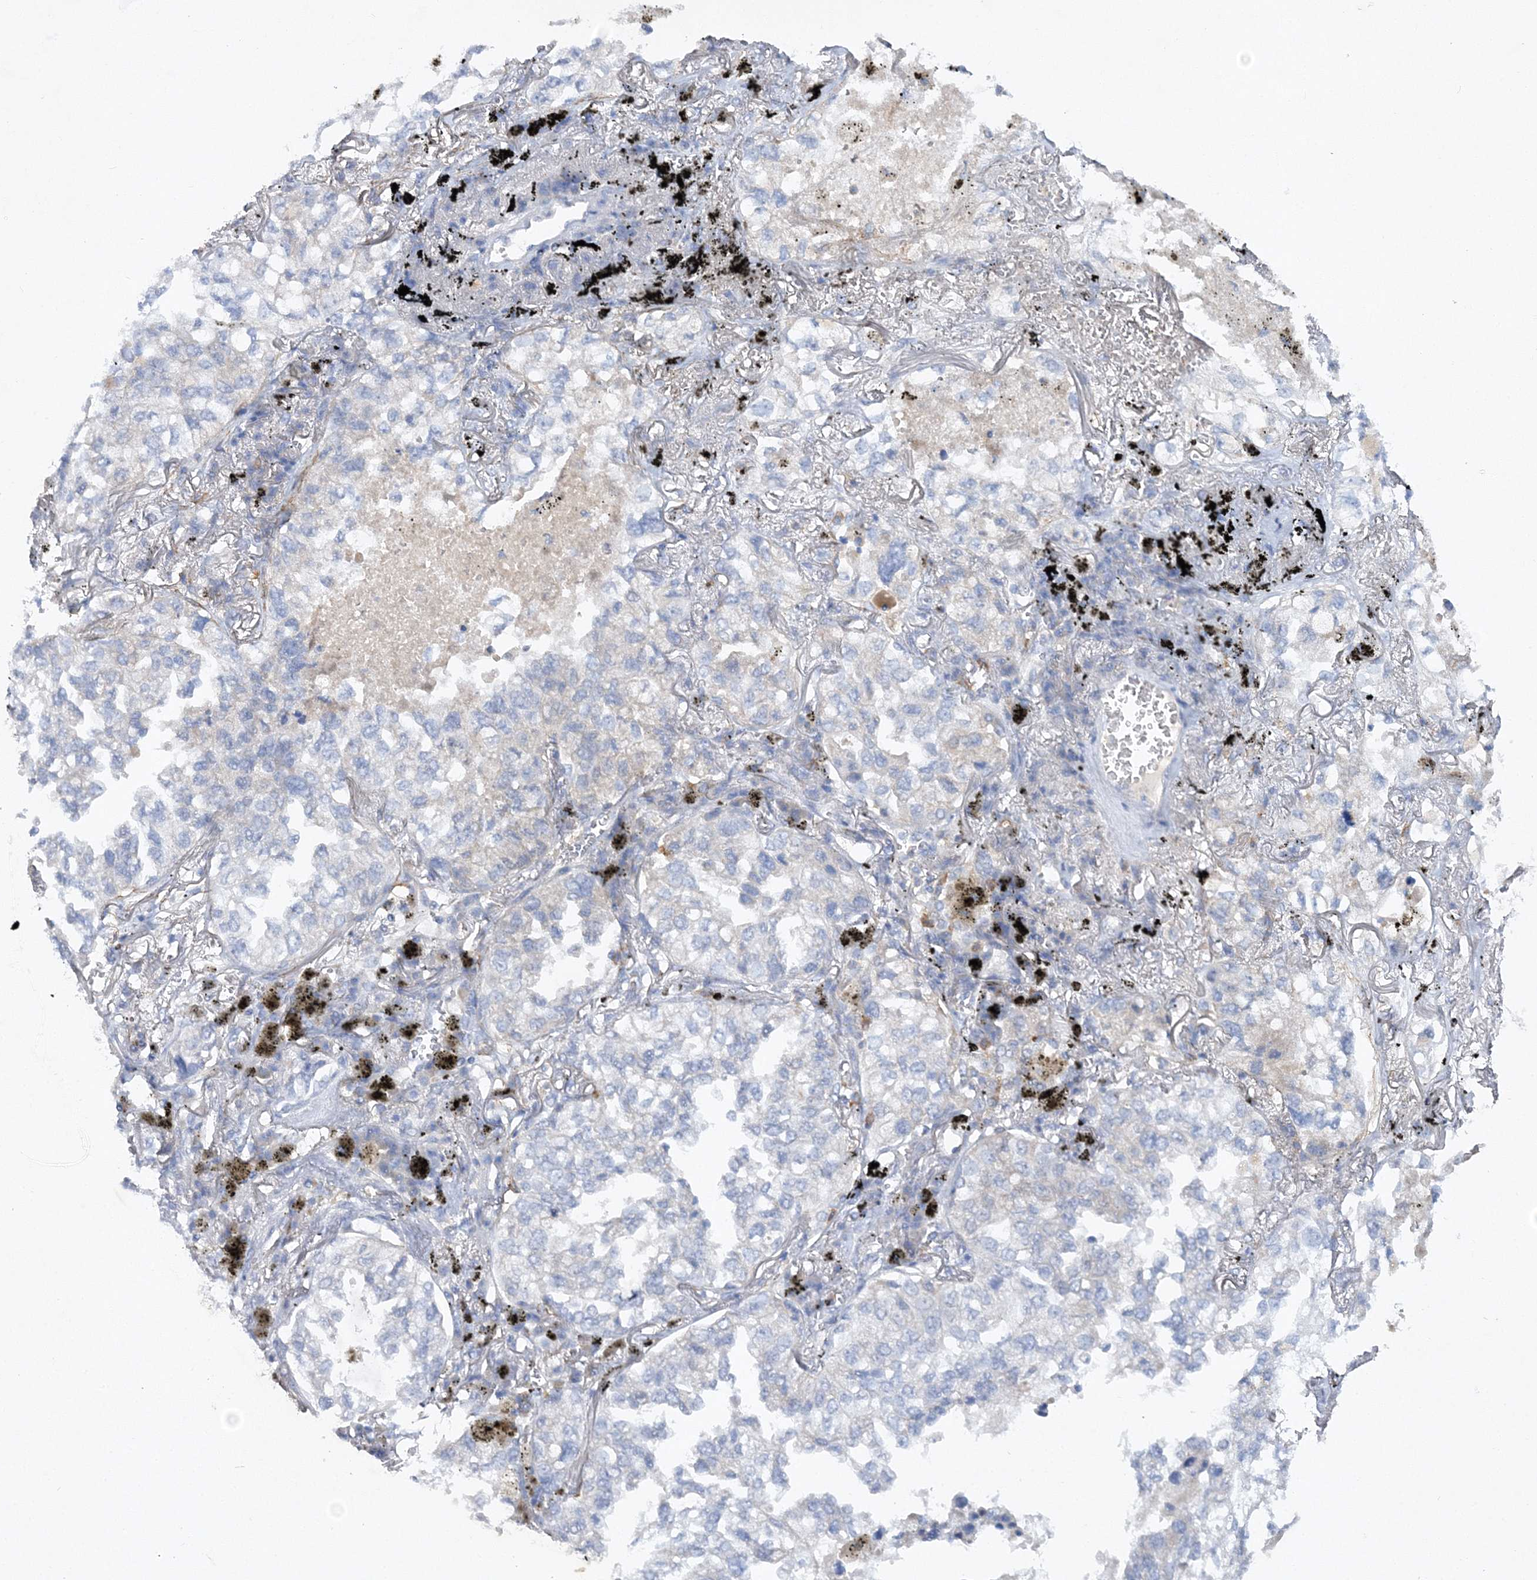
{"staining": {"intensity": "negative", "quantity": "none", "location": "none"}, "tissue": "lung cancer", "cell_type": "Tumor cells", "image_type": "cancer", "snomed": [{"axis": "morphology", "description": "Adenocarcinoma, NOS"}, {"axis": "topography", "description": "Lung"}], "caption": "High power microscopy histopathology image of an immunohistochemistry (IHC) image of lung cancer (adenocarcinoma), revealing no significant expression in tumor cells.", "gene": "RTN2", "patient": {"sex": "male", "age": 65}}